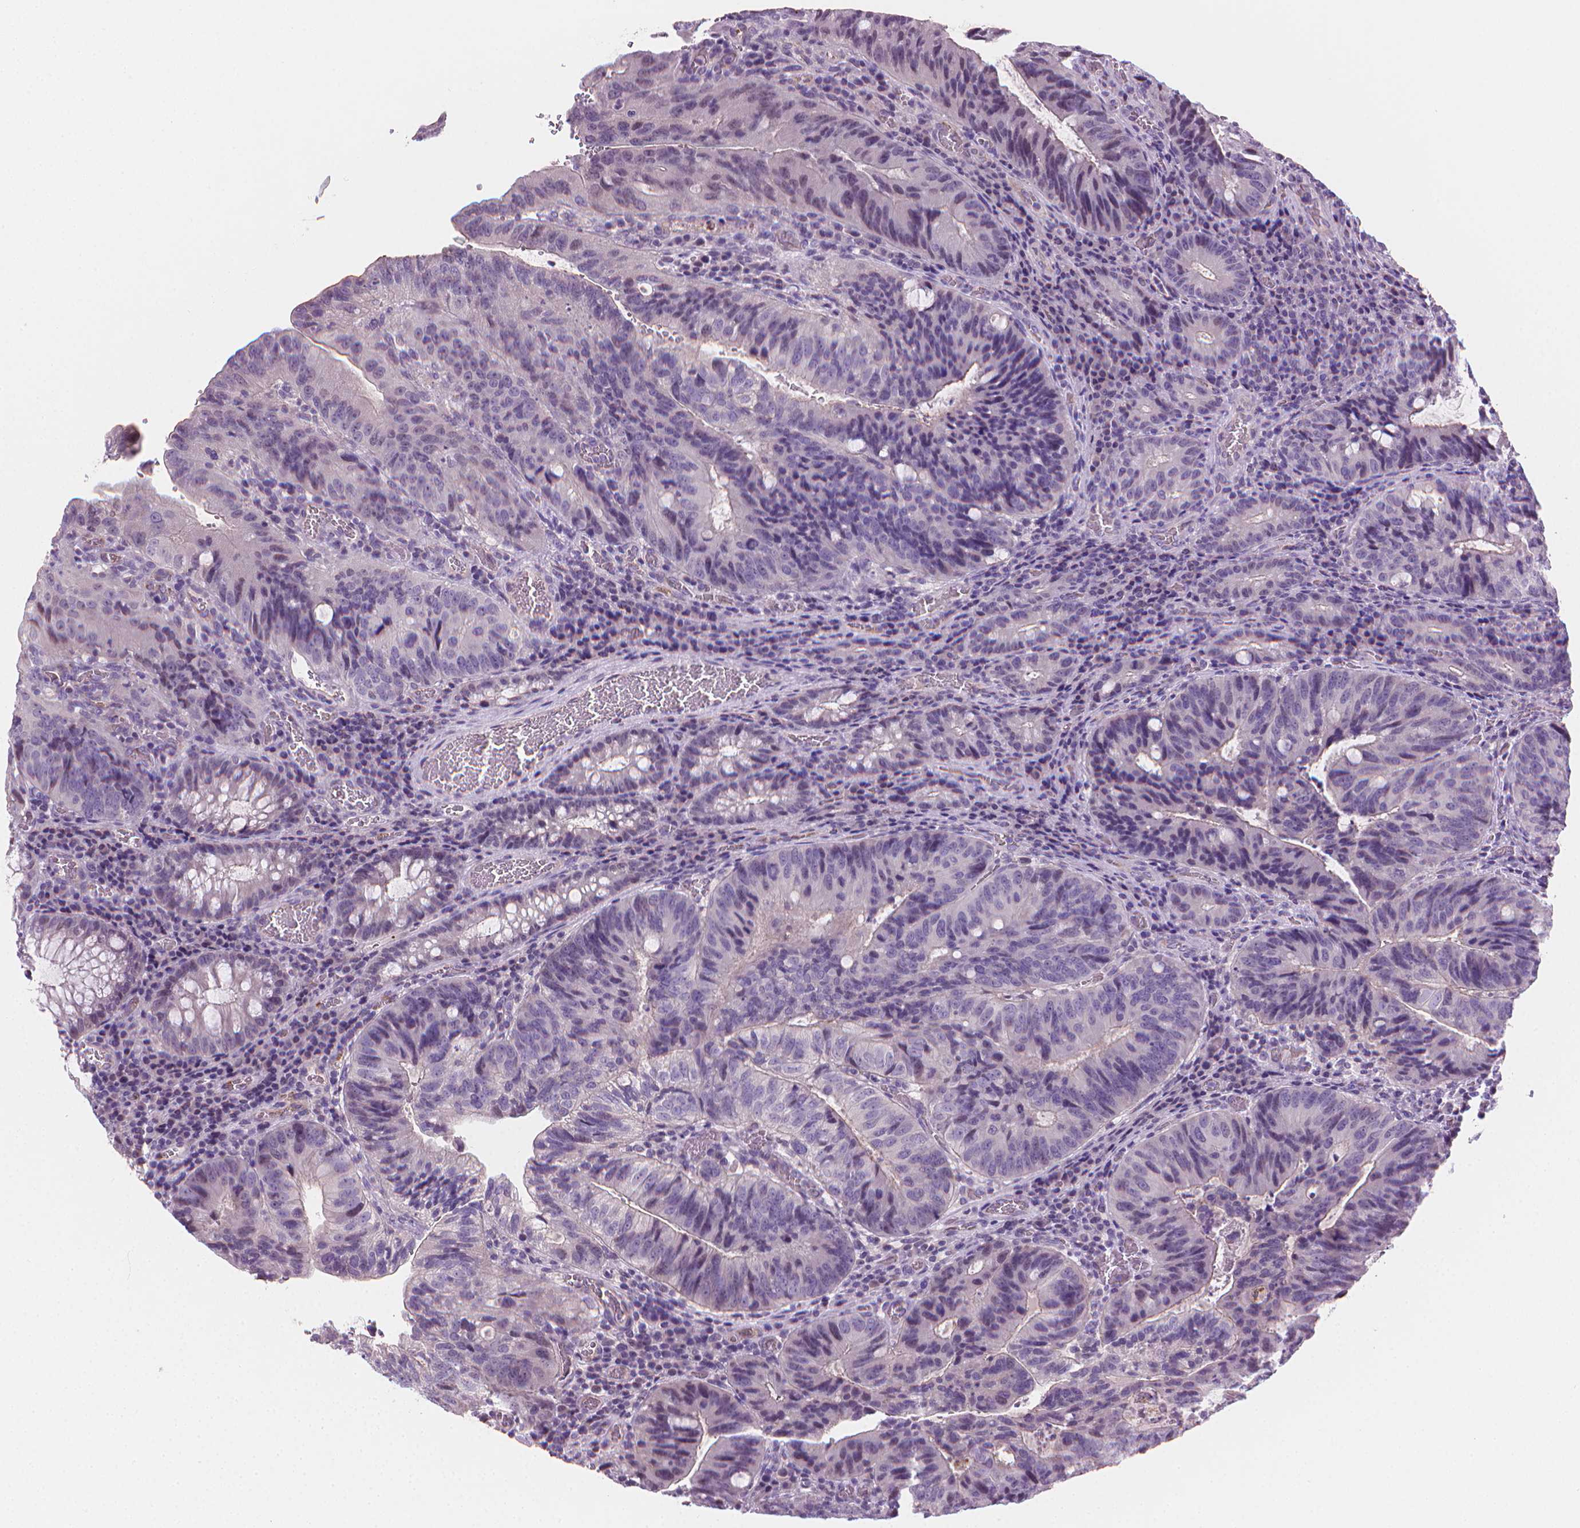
{"staining": {"intensity": "negative", "quantity": "none", "location": "none"}, "tissue": "colorectal cancer", "cell_type": "Tumor cells", "image_type": "cancer", "snomed": [{"axis": "morphology", "description": "Adenocarcinoma, NOS"}, {"axis": "topography", "description": "Colon"}], "caption": "The IHC histopathology image has no significant expression in tumor cells of adenocarcinoma (colorectal) tissue. The staining is performed using DAB brown chromogen with nuclei counter-stained in using hematoxylin.", "gene": "CLXN", "patient": {"sex": "male", "age": 67}}